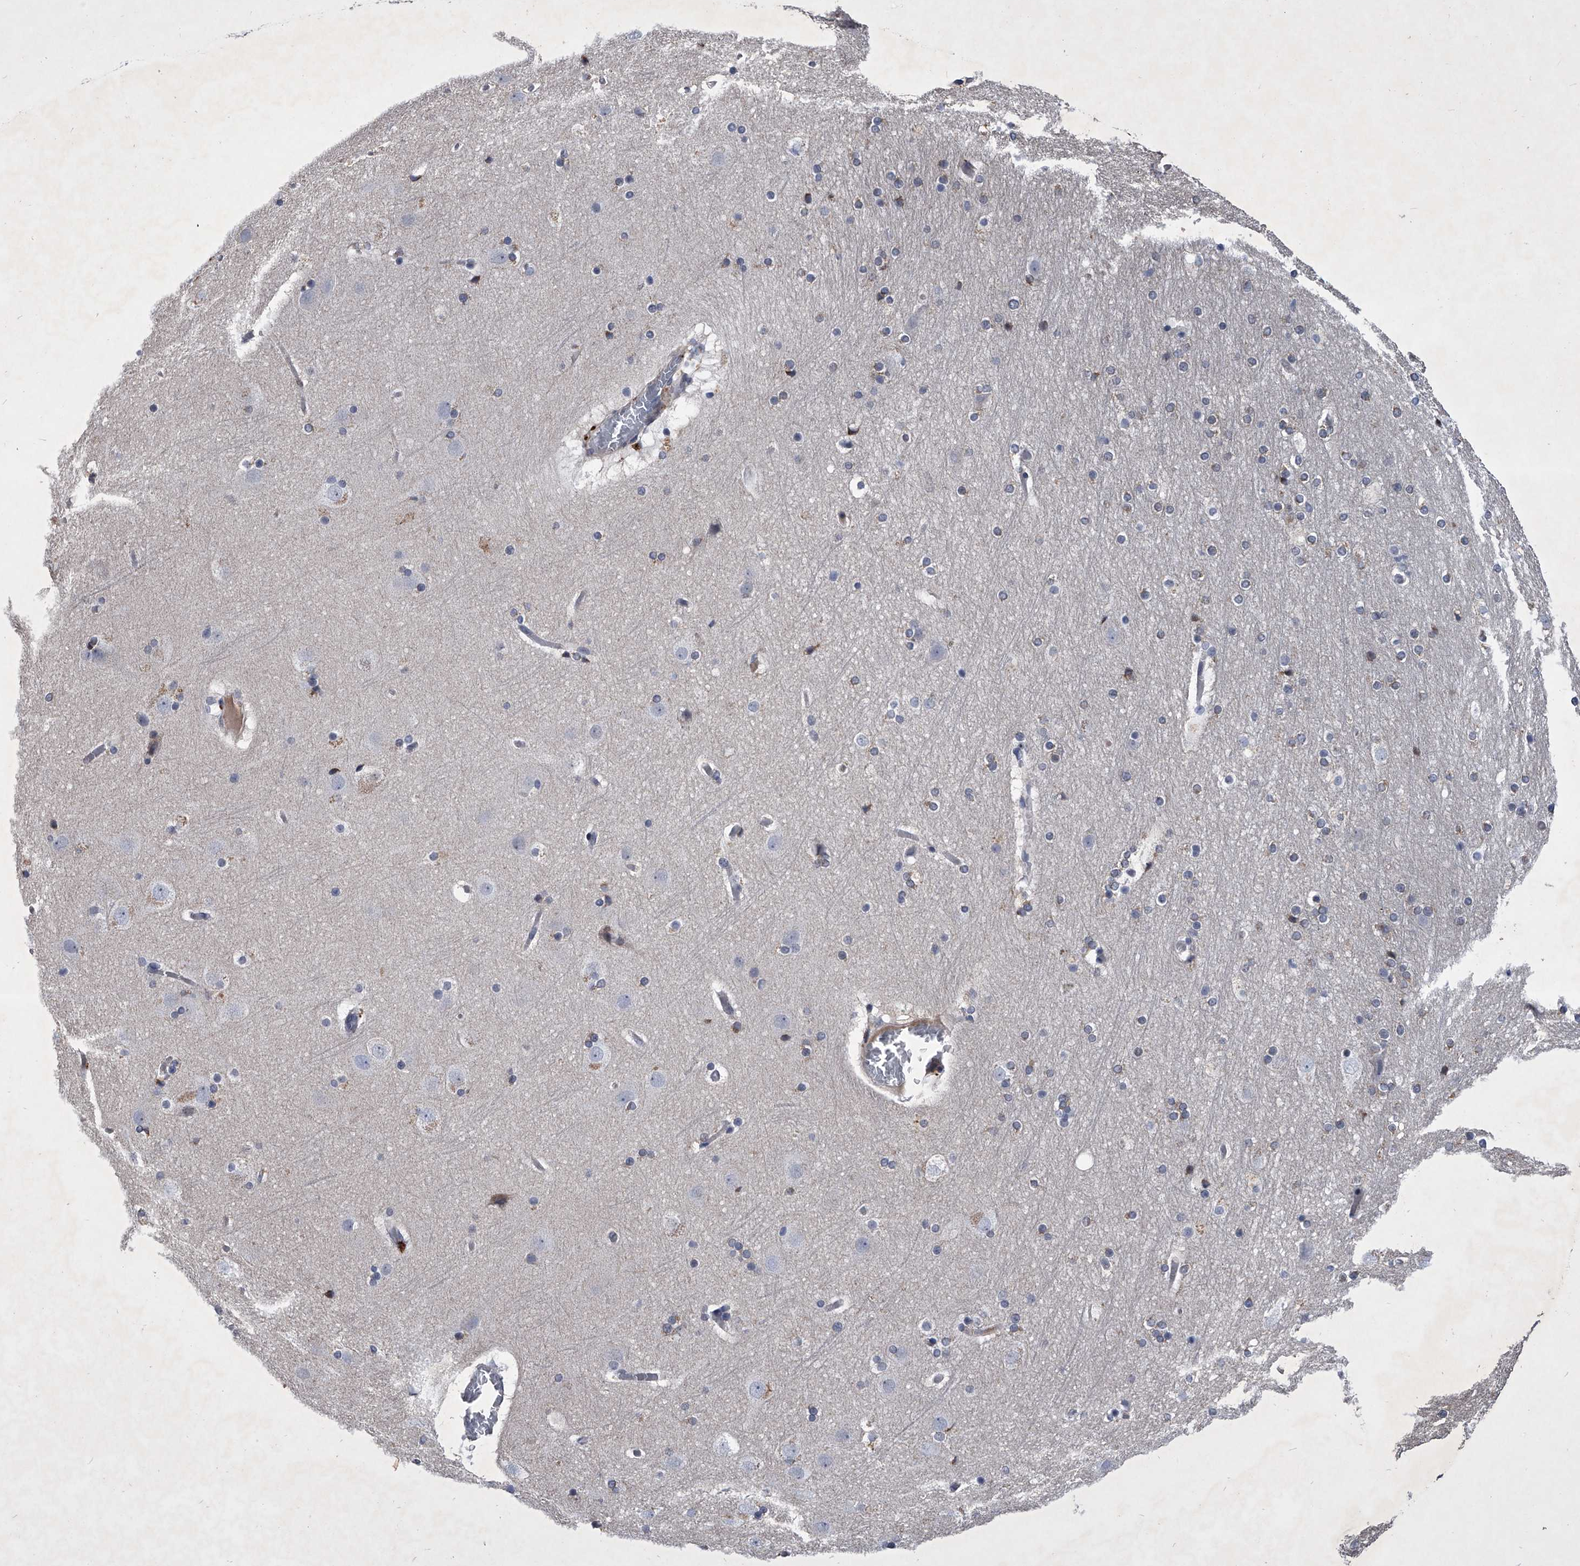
{"staining": {"intensity": "negative", "quantity": "none", "location": "none"}, "tissue": "cerebral cortex", "cell_type": "Endothelial cells", "image_type": "normal", "snomed": [{"axis": "morphology", "description": "Normal tissue, NOS"}, {"axis": "topography", "description": "Cerebral cortex"}], "caption": "High power microscopy photomicrograph of an immunohistochemistry (IHC) histopathology image of unremarkable cerebral cortex, revealing no significant positivity in endothelial cells. (Immunohistochemistry (ihc), brightfield microscopy, high magnification).", "gene": "ZNF76", "patient": {"sex": "male", "age": 57}}